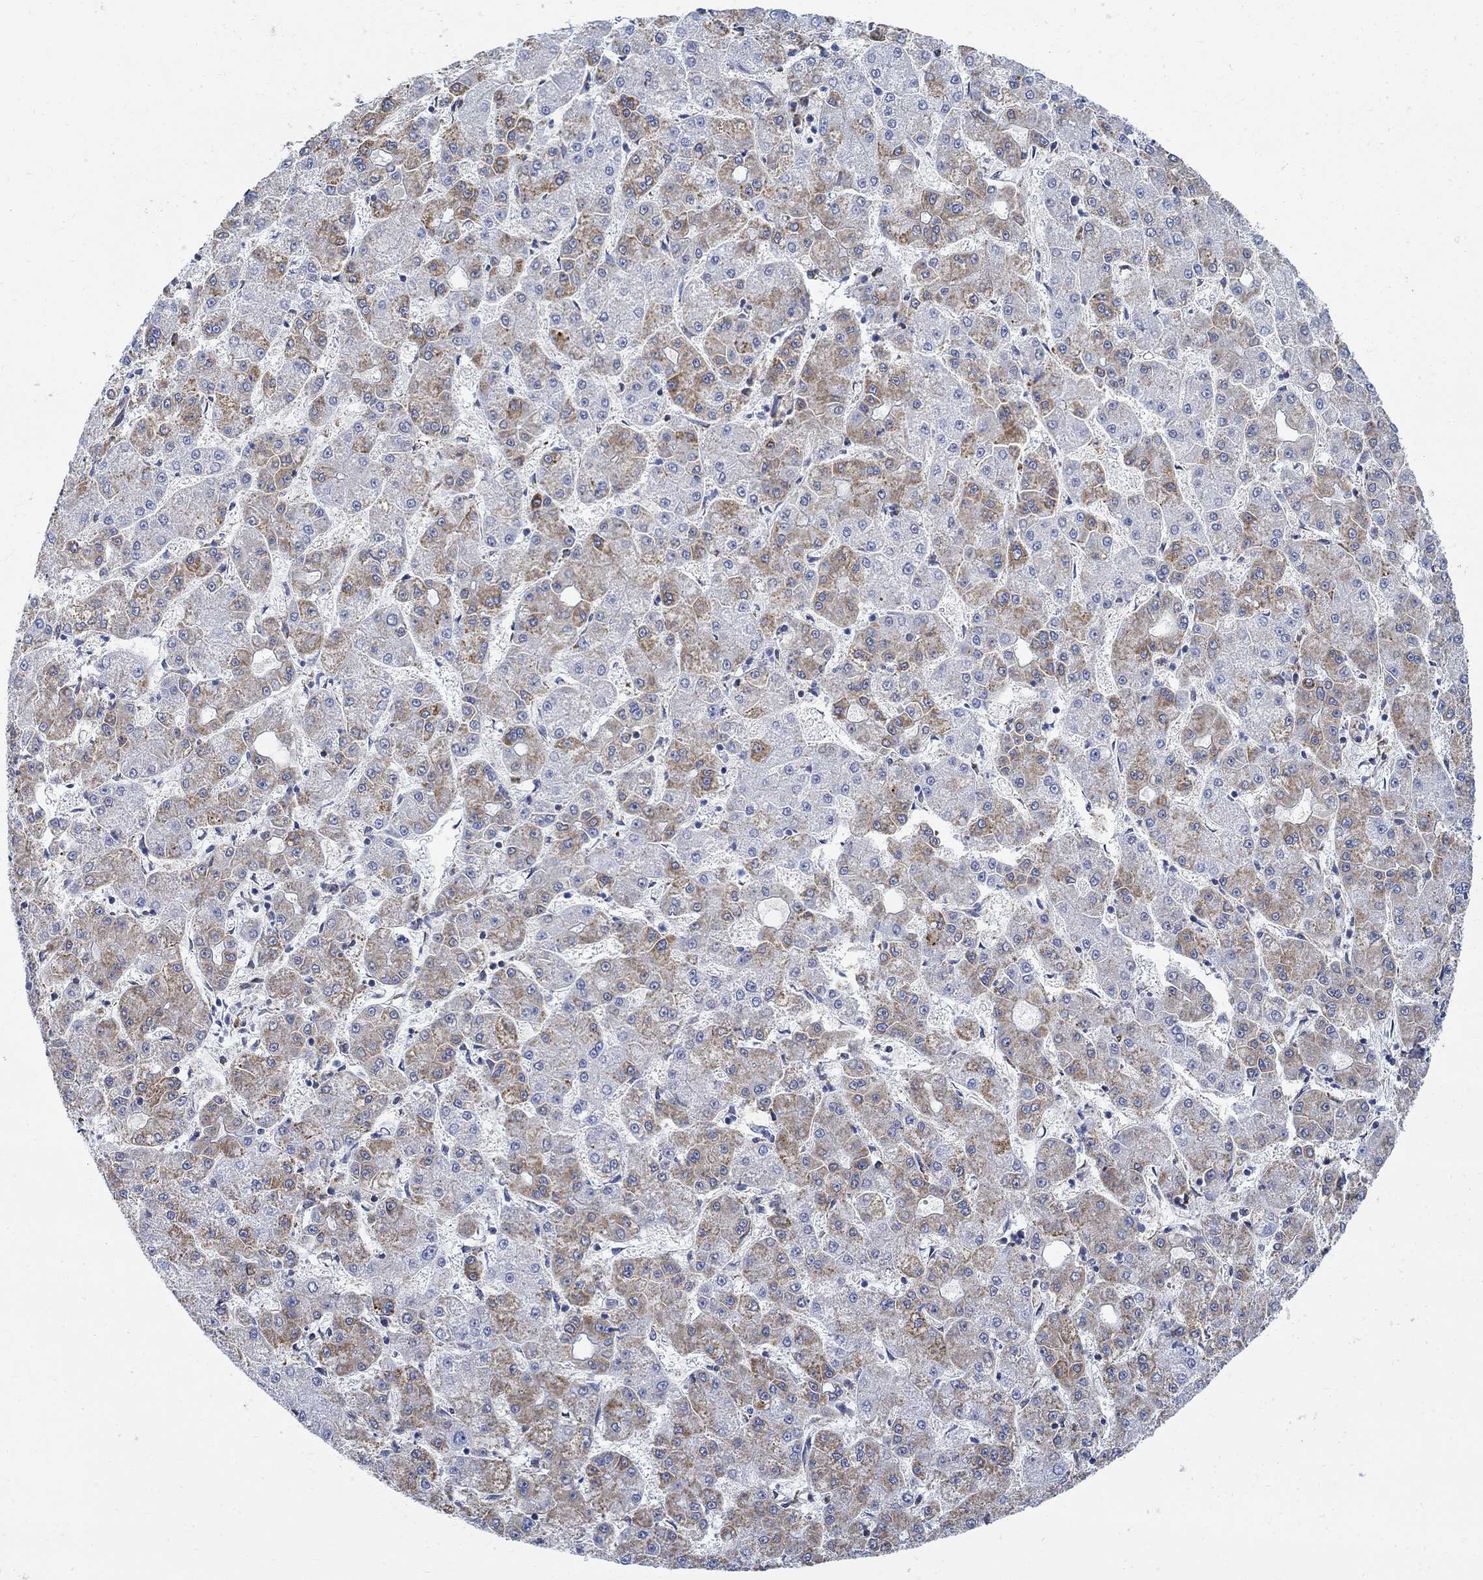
{"staining": {"intensity": "moderate", "quantity": "25%-75%", "location": "cytoplasmic/membranous"}, "tissue": "liver cancer", "cell_type": "Tumor cells", "image_type": "cancer", "snomed": [{"axis": "morphology", "description": "Carcinoma, Hepatocellular, NOS"}, {"axis": "topography", "description": "Liver"}], "caption": "Tumor cells display moderate cytoplasmic/membranous expression in about 25%-75% of cells in liver hepatocellular carcinoma.", "gene": "PHF21B", "patient": {"sex": "male", "age": 73}}